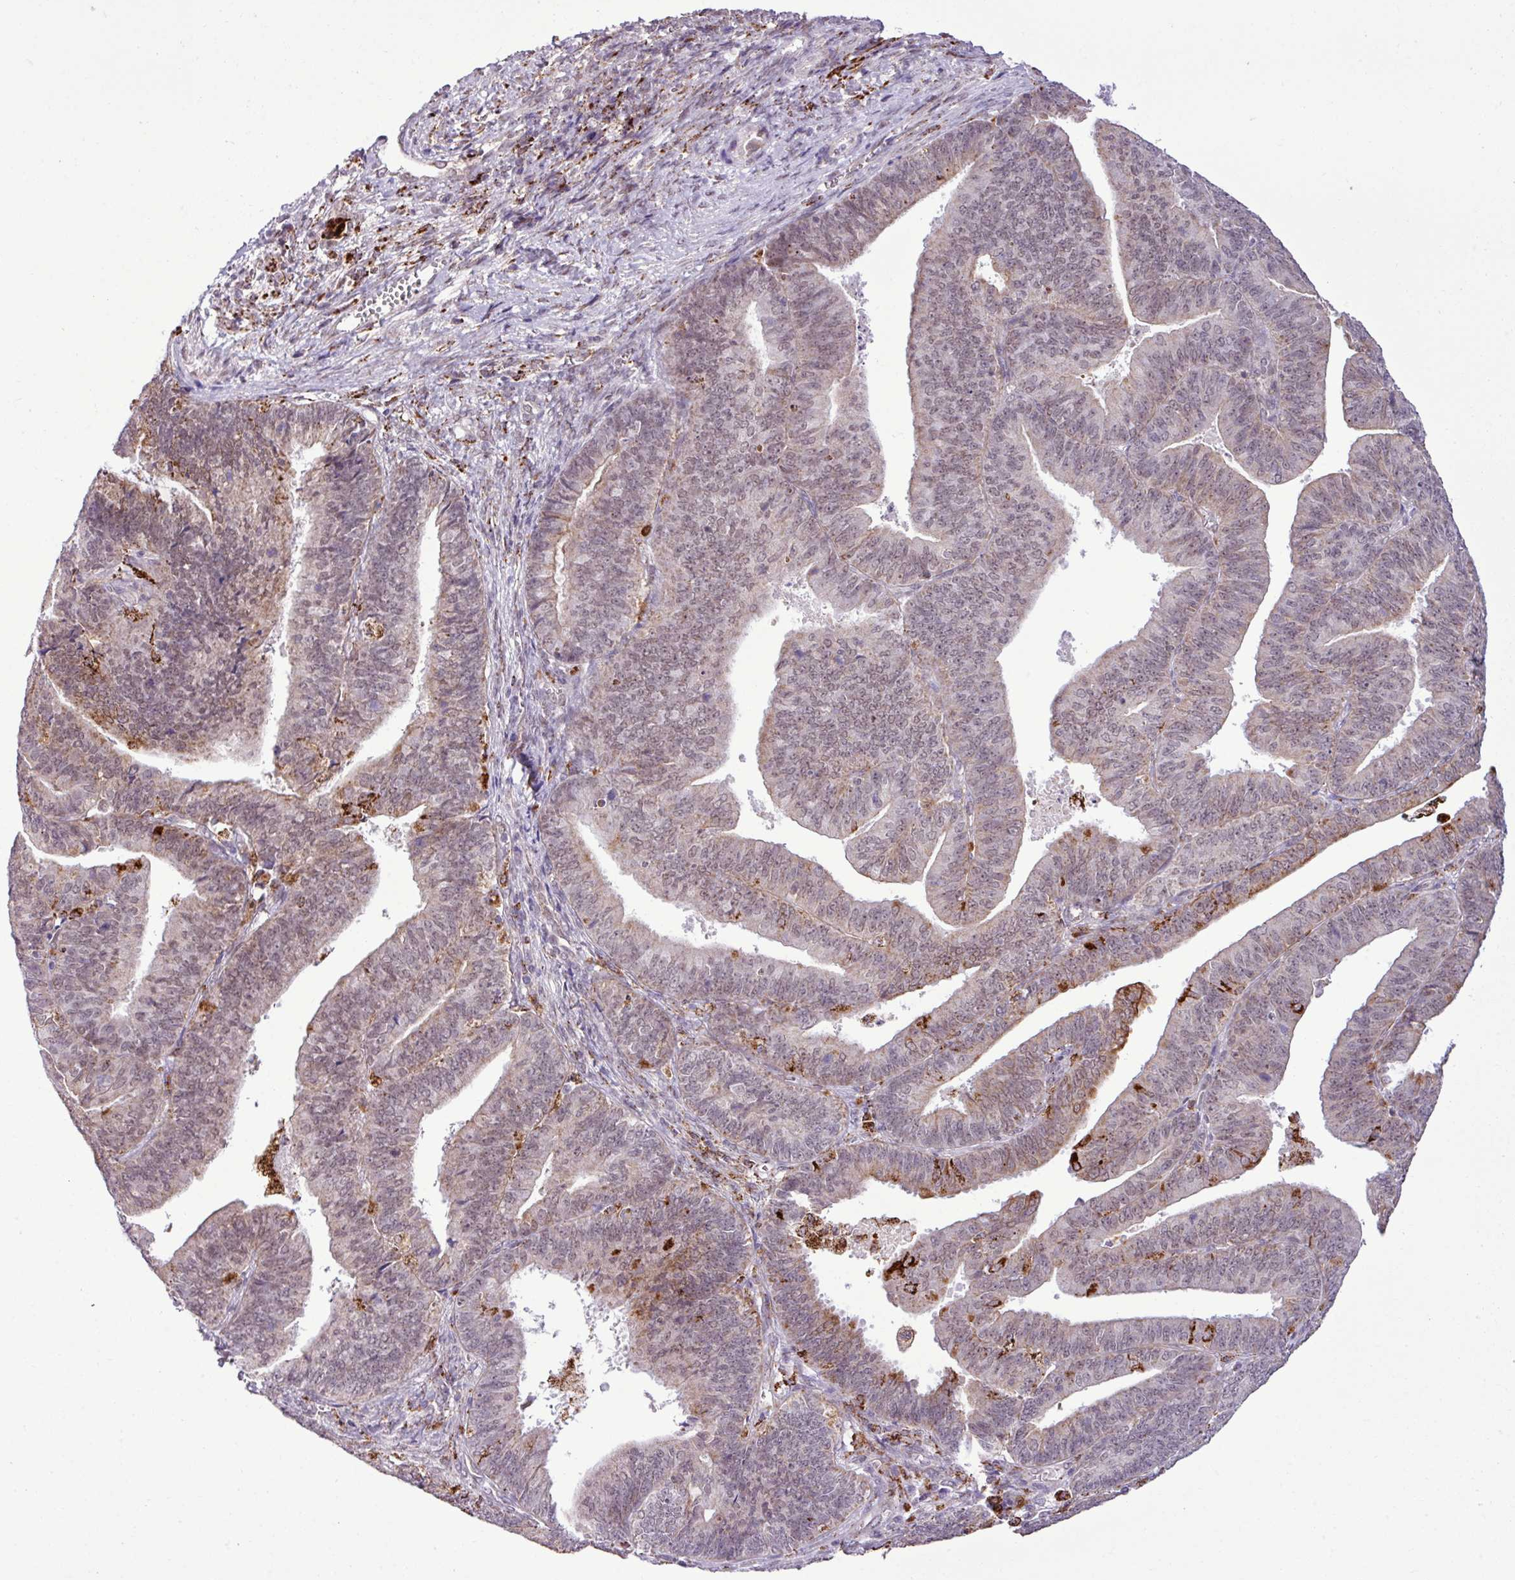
{"staining": {"intensity": "strong", "quantity": "<25%", "location": "cytoplasmic/membranous"}, "tissue": "endometrial cancer", "cell_type": "Tumor cells", "image_type": "cancer", "snomed": [{"axis": "morphology", "description": "Adenocarcinoma, NOS"}, {"axis": "topography", "description": "Endometrium"}], "caption": "This histopathology image displays endometrial adenocarcinoma stained with IHC to label a protein in brown. The cytoplasmic/membranous of tumor cells show strong positivity for the protein. Nuclei are counter-stained blue.", "gene": "SGPP1", "patient": {"sex": "female", "age": 73}}